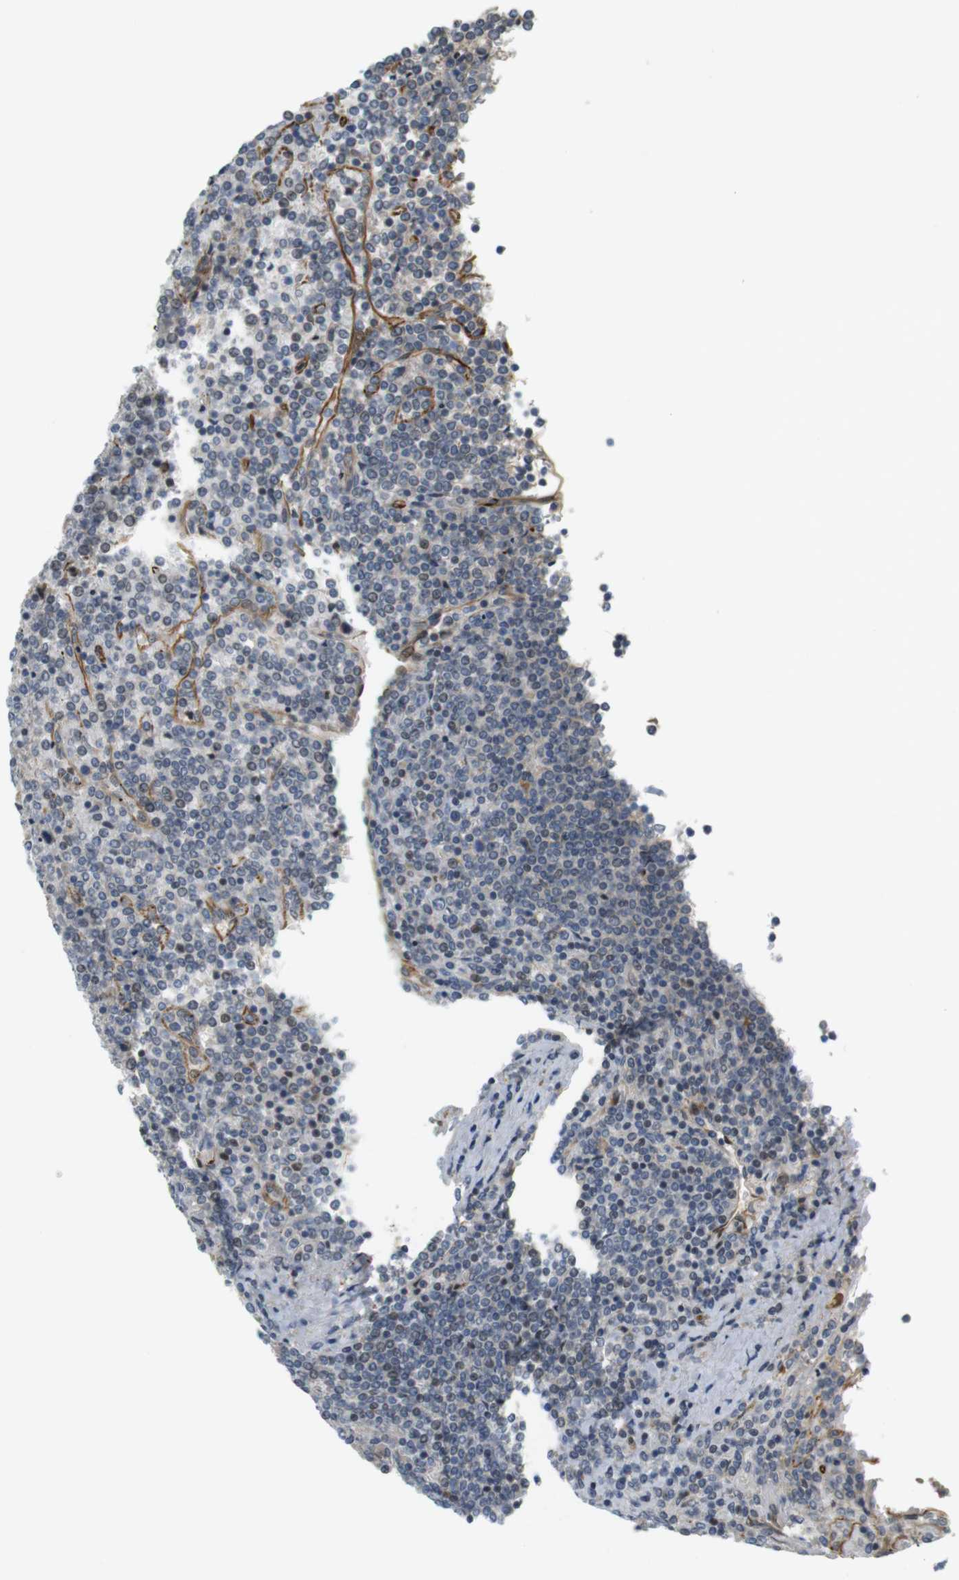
{"staining": {"intensity": "negative", "quantity": "none", "location": "none"}, "tissue": "lymphoma", "cell_type": "Tumor cells", "image_type": "cancer", "snomed": [{"axis": "morphology", "description": "Malignant lymphoma, non-Hodgkin's type, Low grade"}, {"axis": "topography", "description": "Spleen"}], "caption": "Tumor cells are negative for brown protein staining in lymphoma.", "gene": "TSPAN9", "patient": {"sex": "female", "age": 19}}